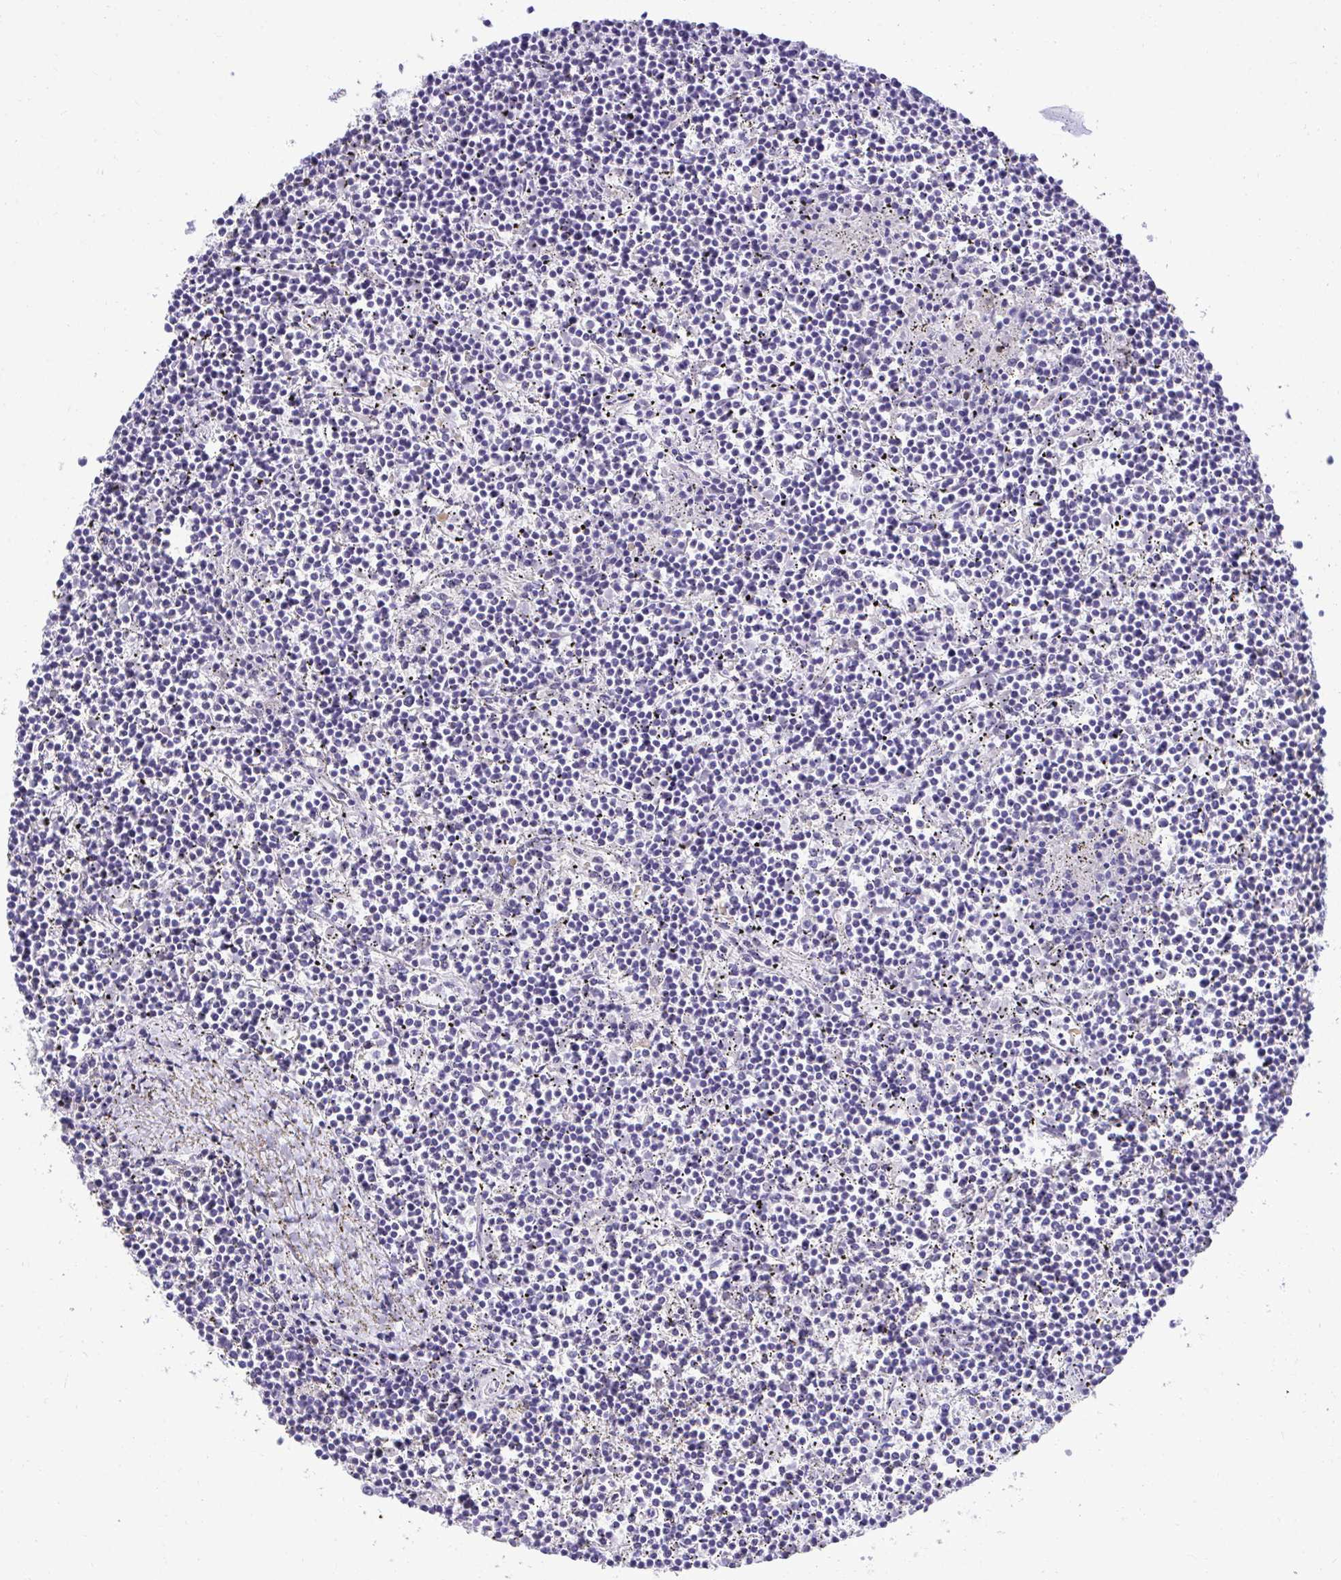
{"staining": {"intensity": "negative", "quantity": "none", "location": "none"}, "tissue": "lymphoma", "cell_type": "Tumor cells", "image_type": "cancer", "snomed": [{"axis": "morphology", "description": "Malignant lymphoma, non-Hodgkin's type, Low grade"}, {"axis": "topography", "description": "Spleen"}], "caption": "Immunohistochemical staining of human malignant lymphoma, non-Hodgkin's type (low-grade) shows no significant positivity in tumor cells.", "gene": "PGM2L1", "patient": {"sex": "female", "age": 19}}